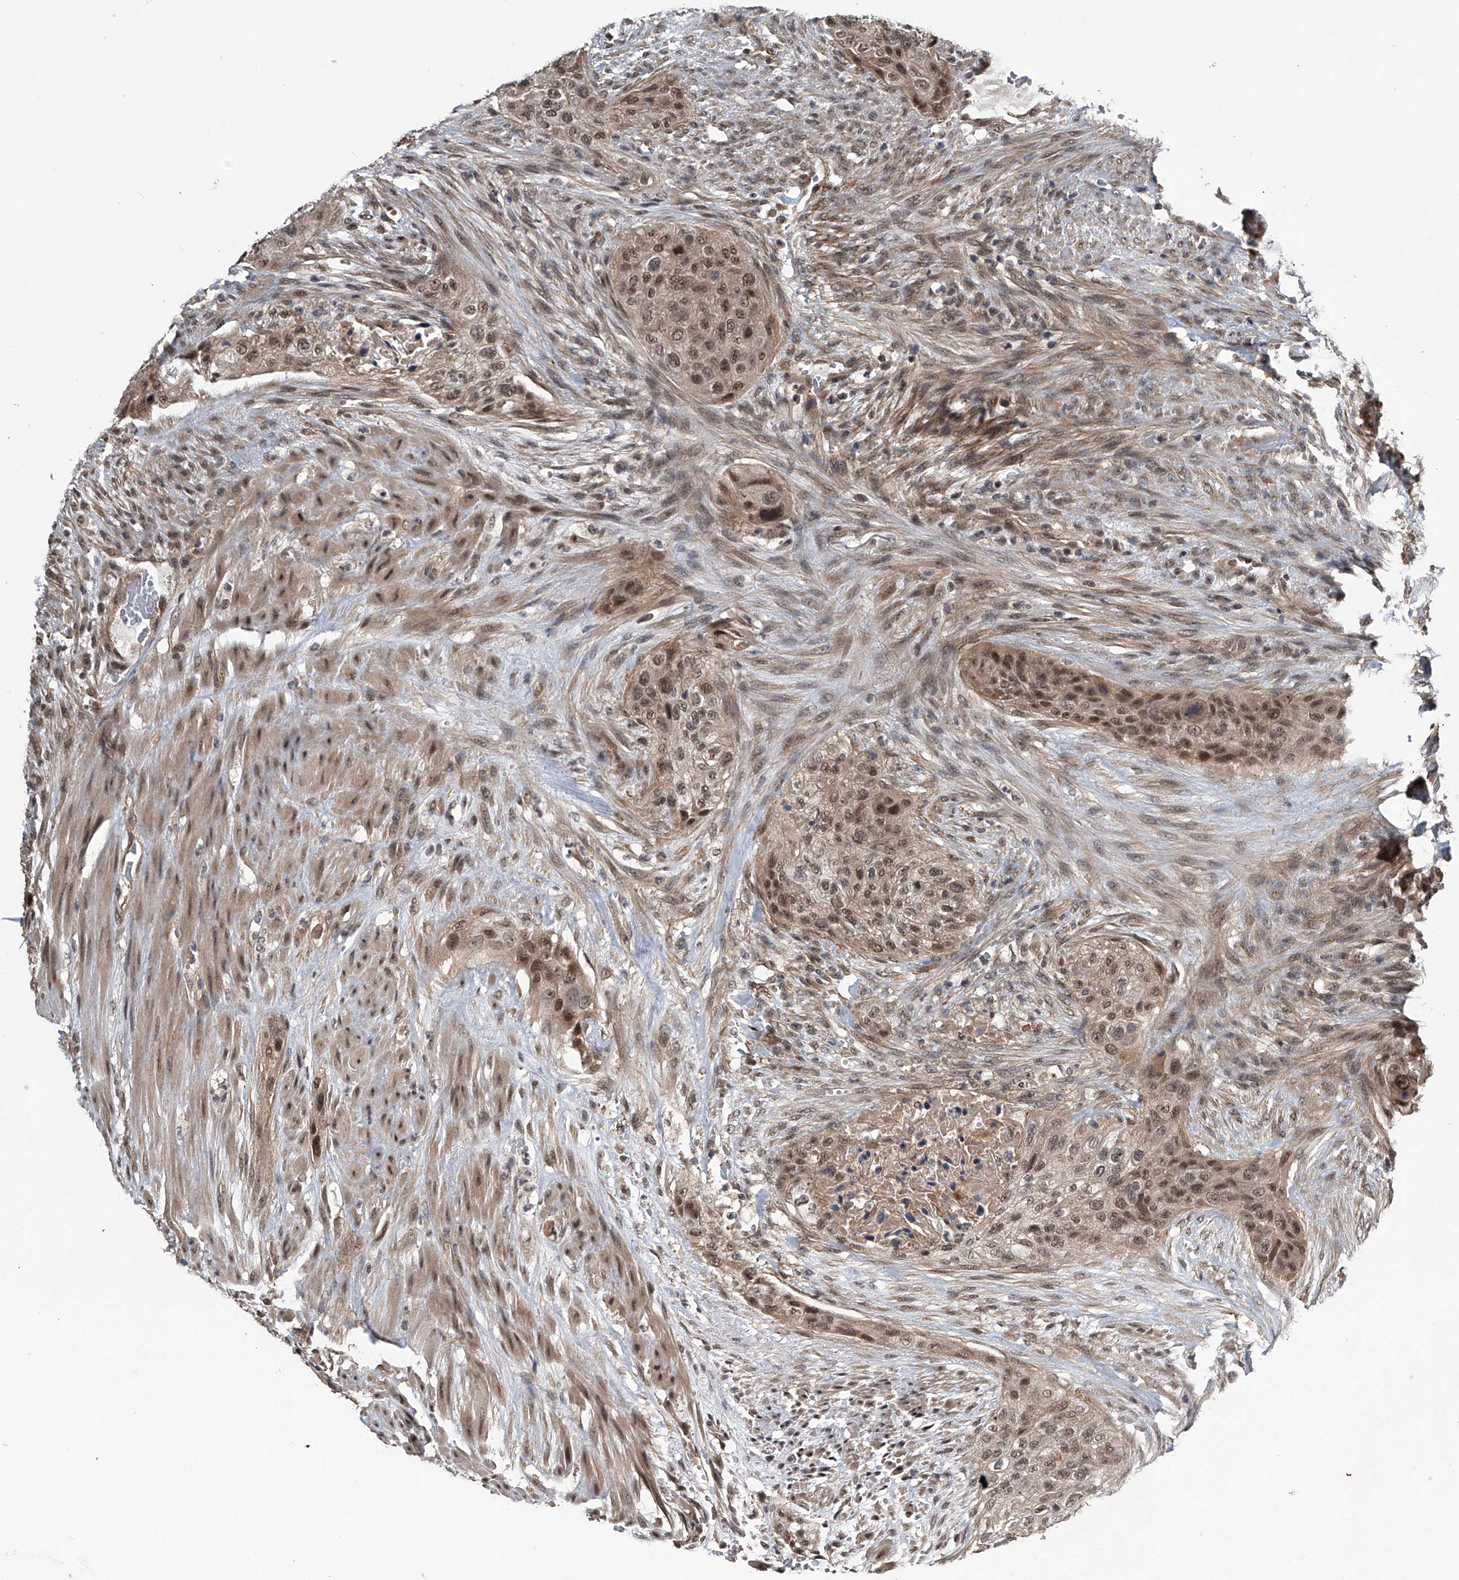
{"staining": {"intensity": "moderate", "quantity": ">75%", "location": "cytoplasmic/membranous,nuclear"}, "tissue": "urothelial cancer", "cell_type": "Tumor cells", "image_type": "cancer", "snomed": [{"axis": "morphology", "description": "Urothelial carcinoma, High grade"}, {"axis": "topography", "description": "Urinary bladder"}], "caption": "Protein staining by IHC demonstrates moderate cytoplasmic/membranous and nuclear positivity in about >75% of tumor cells in urothelial cancer.", "gene": "SLC12A8", "patient": {"sex": "male", "age": 35}}